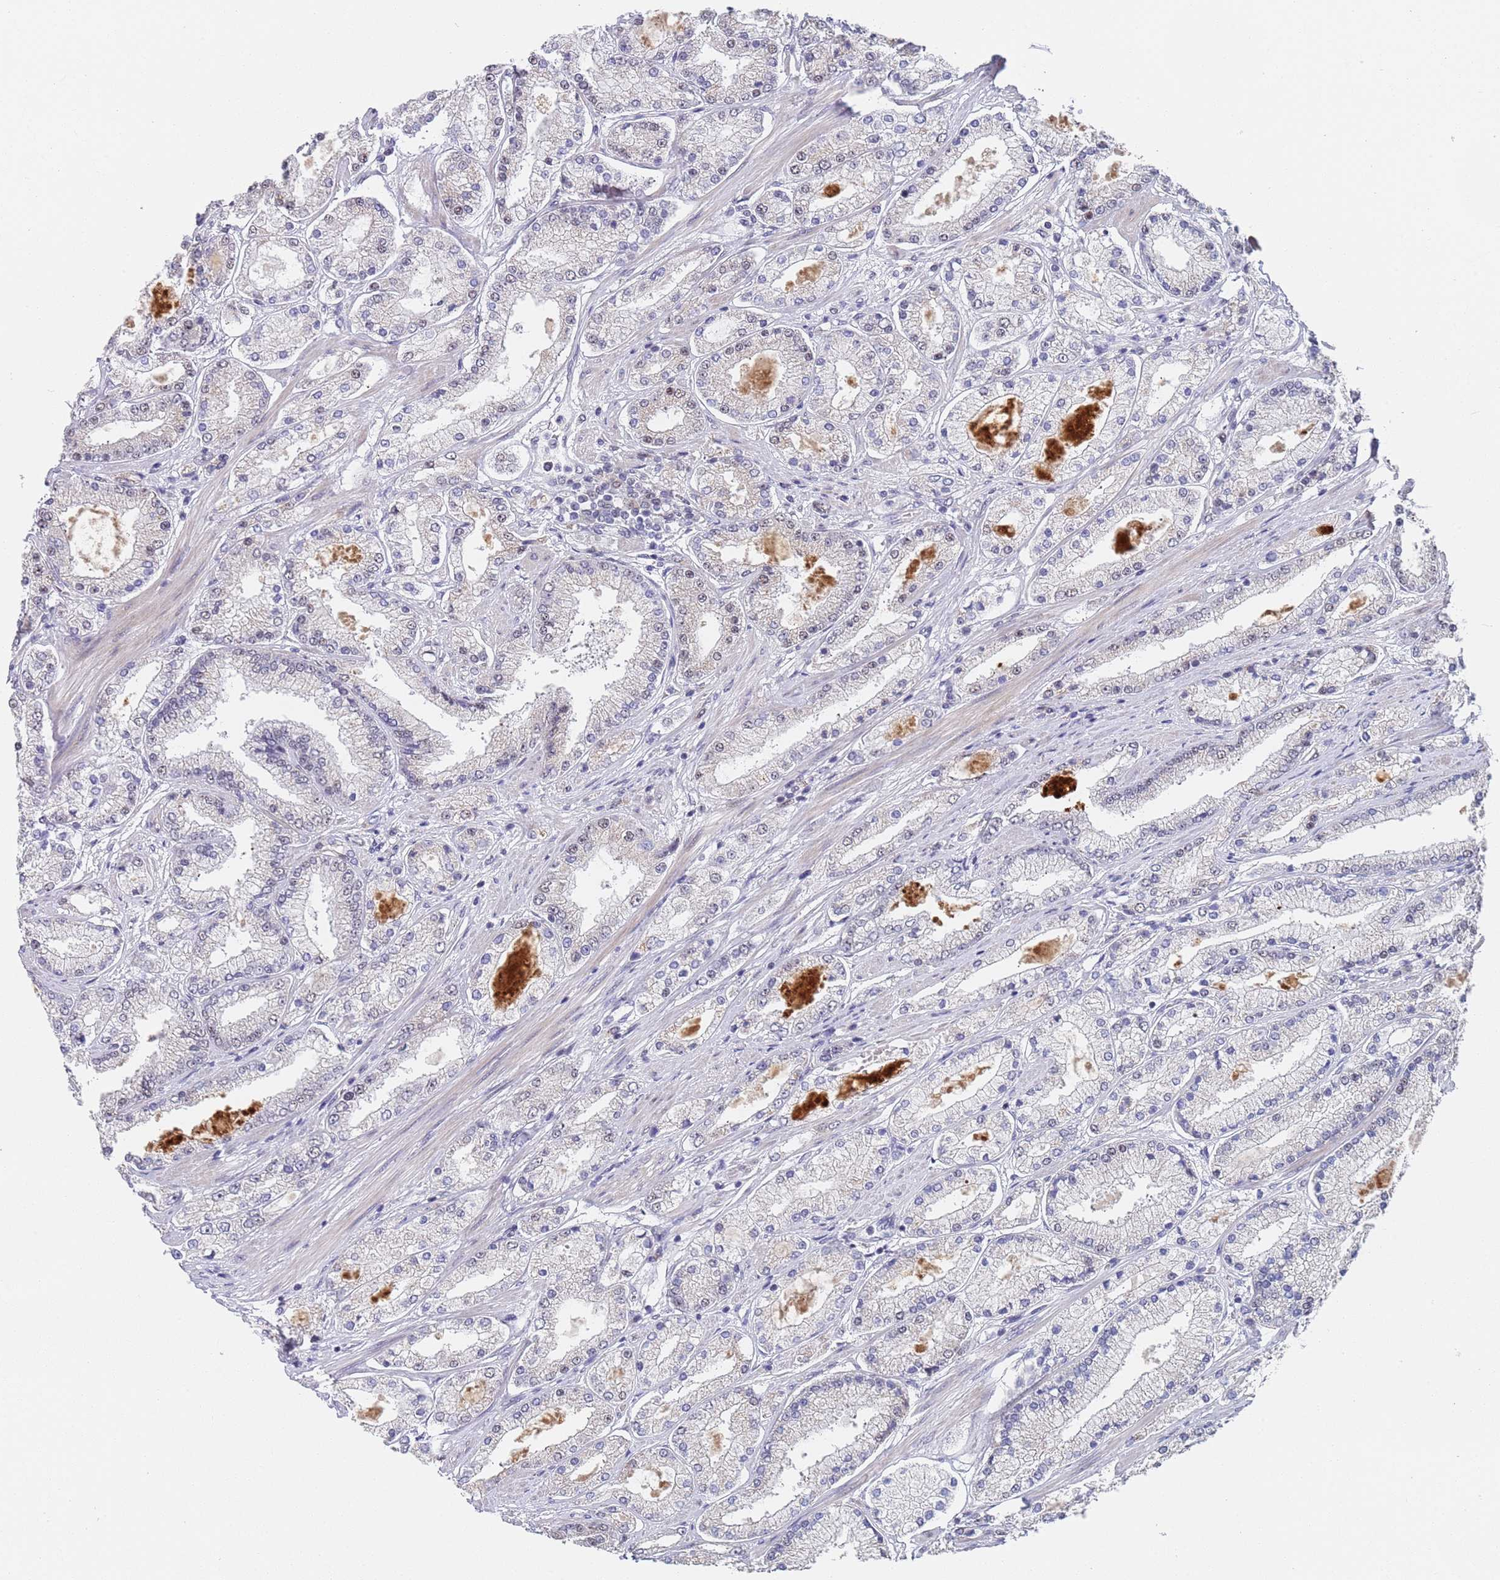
{"staining": {"intensity": "negative", "quantity": "none", "location": "none"}, "tissue": "prostate cancer", "cell_type": "Tumor cells", "image_type": "cancer", "snomed": [{"axis": "morphology", "description": "Adenocarcinoma, High grade"}, {"axis": "topography", "description": "Prostate"}], "caption": "Immunohistochemical staining of human prostate cancer demonstrates no significant positivity in tumor cells.", "gene": "PLCL2", "patient": {"sex": "male", "age": 69}}